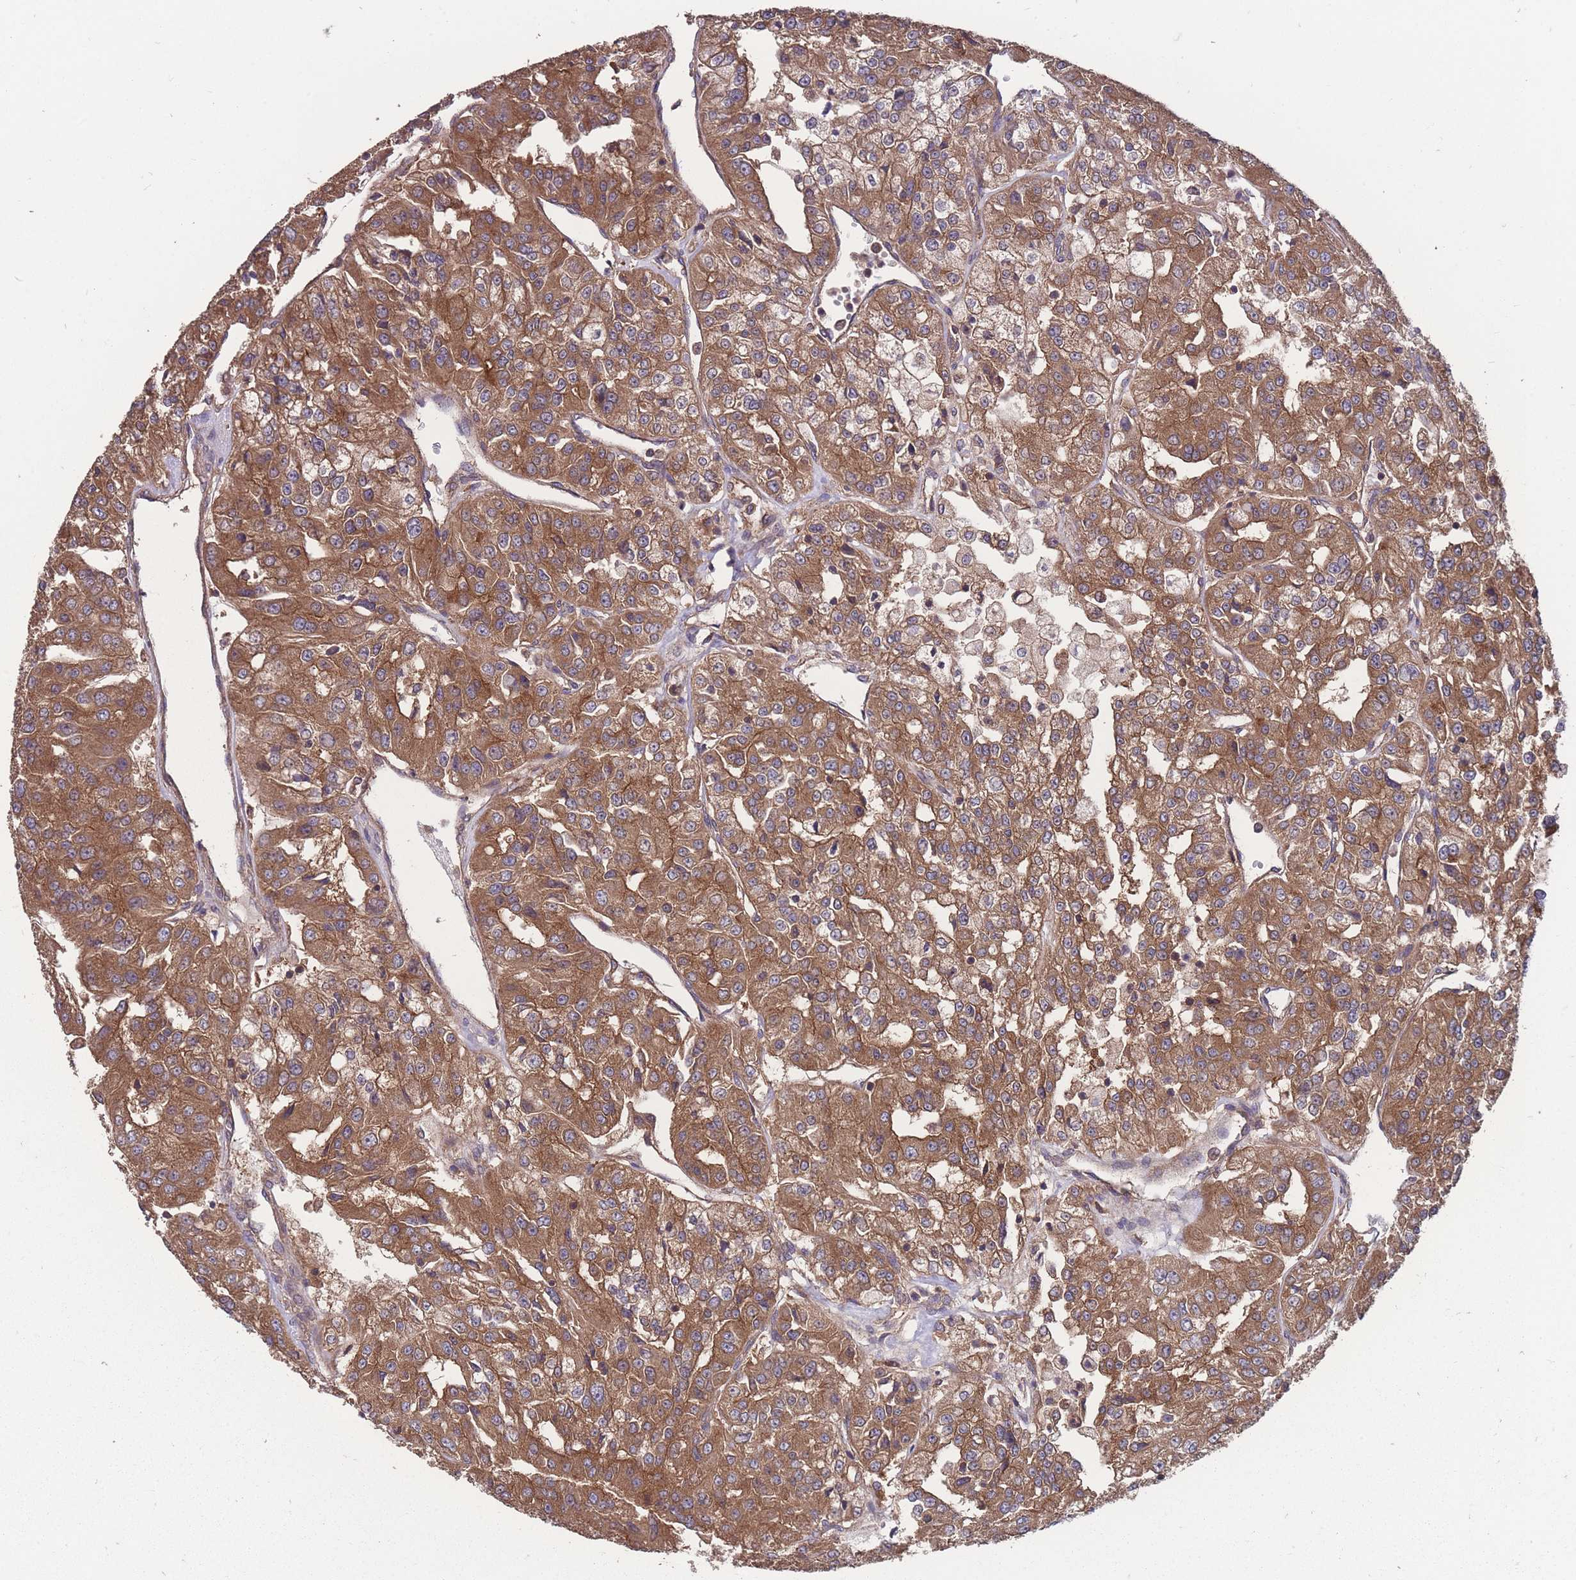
{"staining": {"intensity": "moderate", "quantity": ">75%", "location": "cytoplasmic/membranous"}, "tissue": "renal cancer", "cell_type": "Tumor cells", "image_type": "cancer", "snomed": [{"axis": "morphology", "description": "Adenocarcinoma, NOS"}, {"axis": "topography", "description": "Kidney"}], "caption": "Brown immunohistochemical staining in renal cancer (adenocarcinoma) shows moderate cytoplasmic/membranous staining in about >75% of tumor cells. (DAB = brown stain, brightfield microscopy at high magnification).", "gene": "ZPR1", "patient": {"sex": "female", "age": 63}}